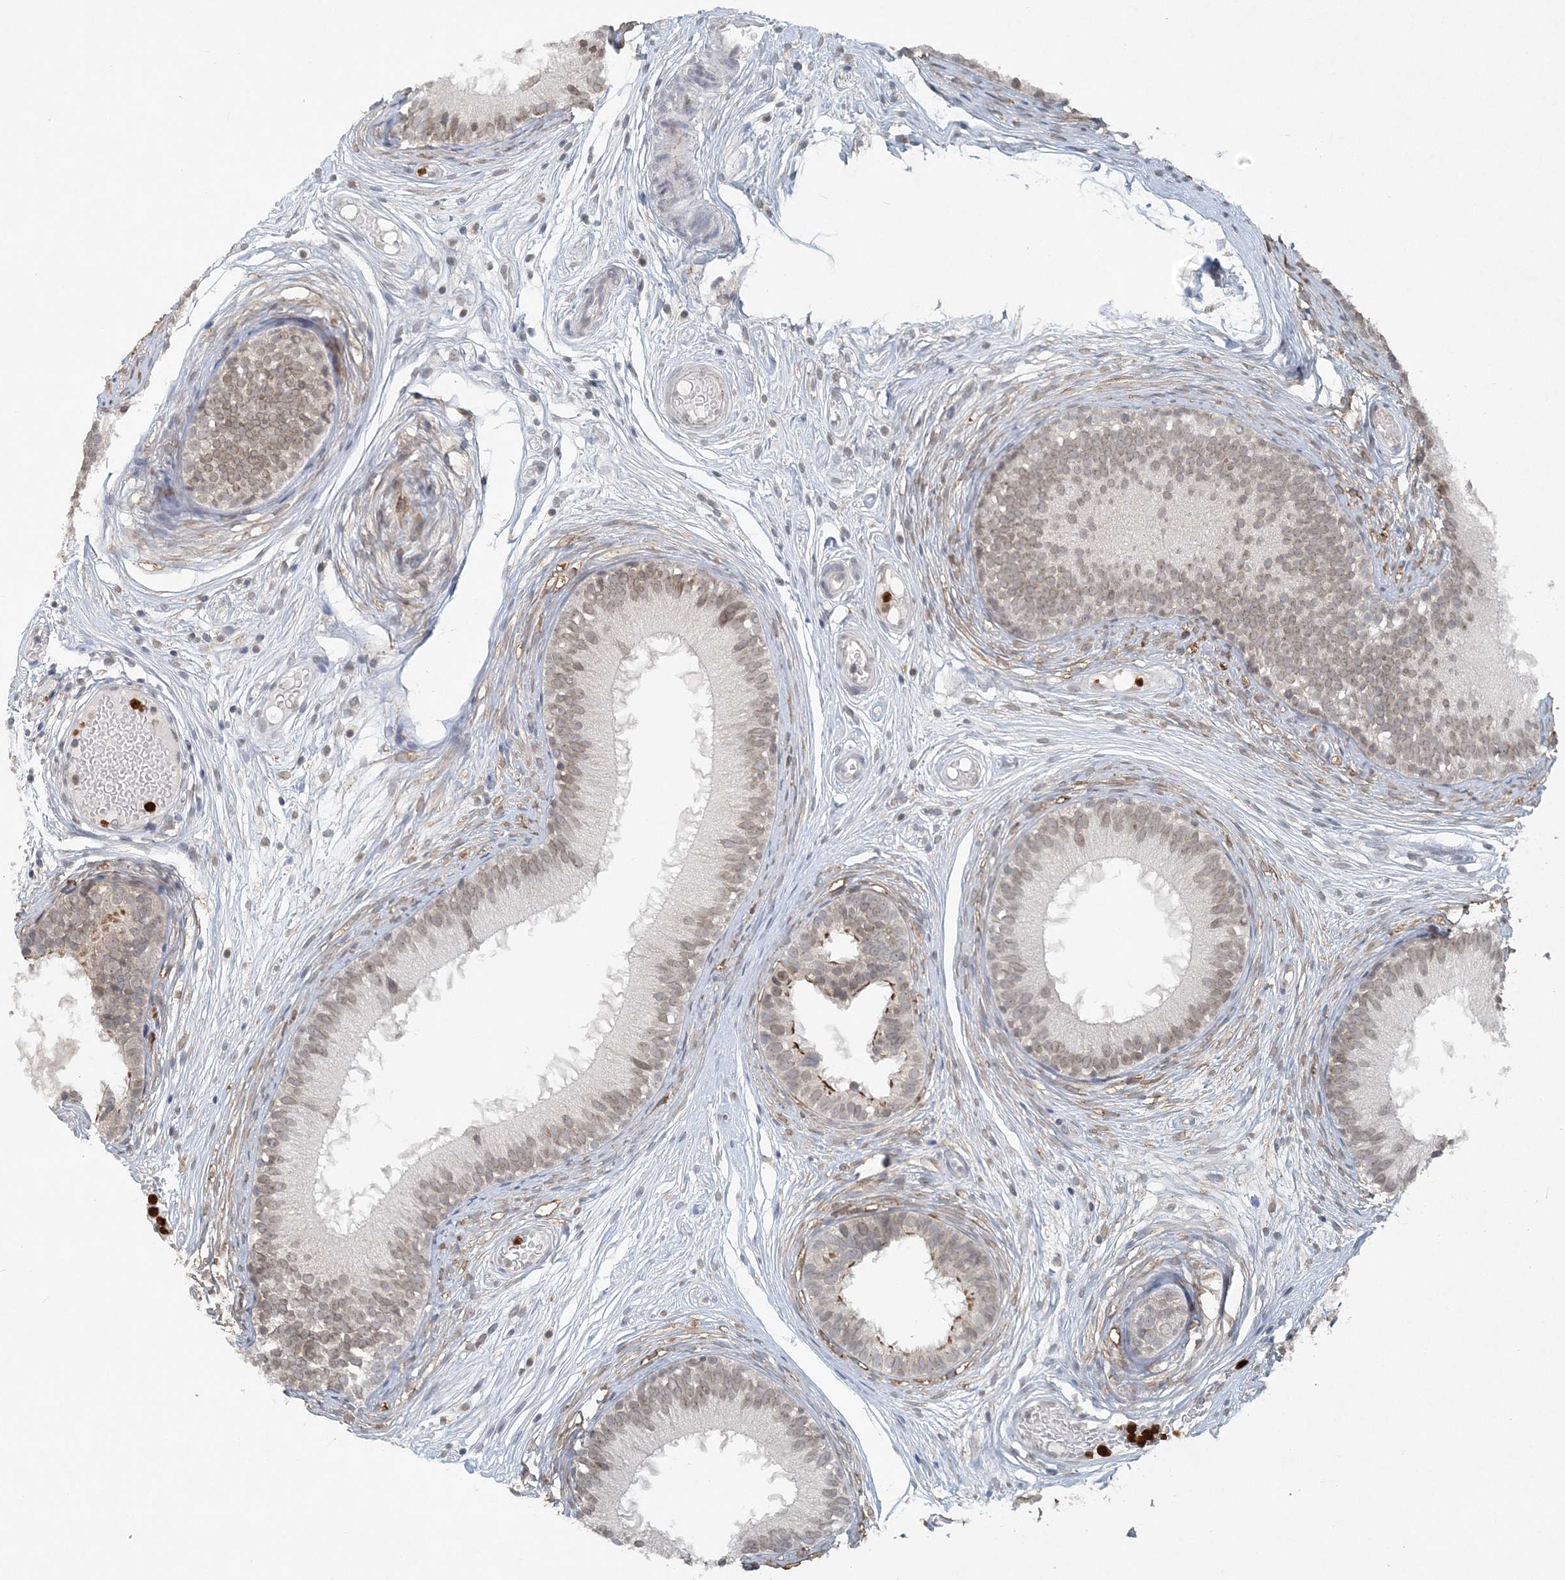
{"staining": {"intensity": "weak", "quantity": "25%-75%", "location": "cytoplasmic/membranous,nuclear"}, "tissue": "epididymis", "cell_type": "Glandular cells", "image_type": "normal", "snomed": [{"axis": "morphology", "description": "Normal tissue, NOS"}, {"axis": "morphology", "description": "Atrophy, NOS"}, {"axis": "topography", "description": "Testis"}, {"axis": "topography", "description": "Epididymis"}], "caption": "DAB immunohistochemical staining of unremarkable epididymis reveals weak cytoplasmic/membranous,nuclear protein staining in about 25%-75% of glandular cells.", "gene": "NUP54", "patient": {"sex": "male", "age": 18}}